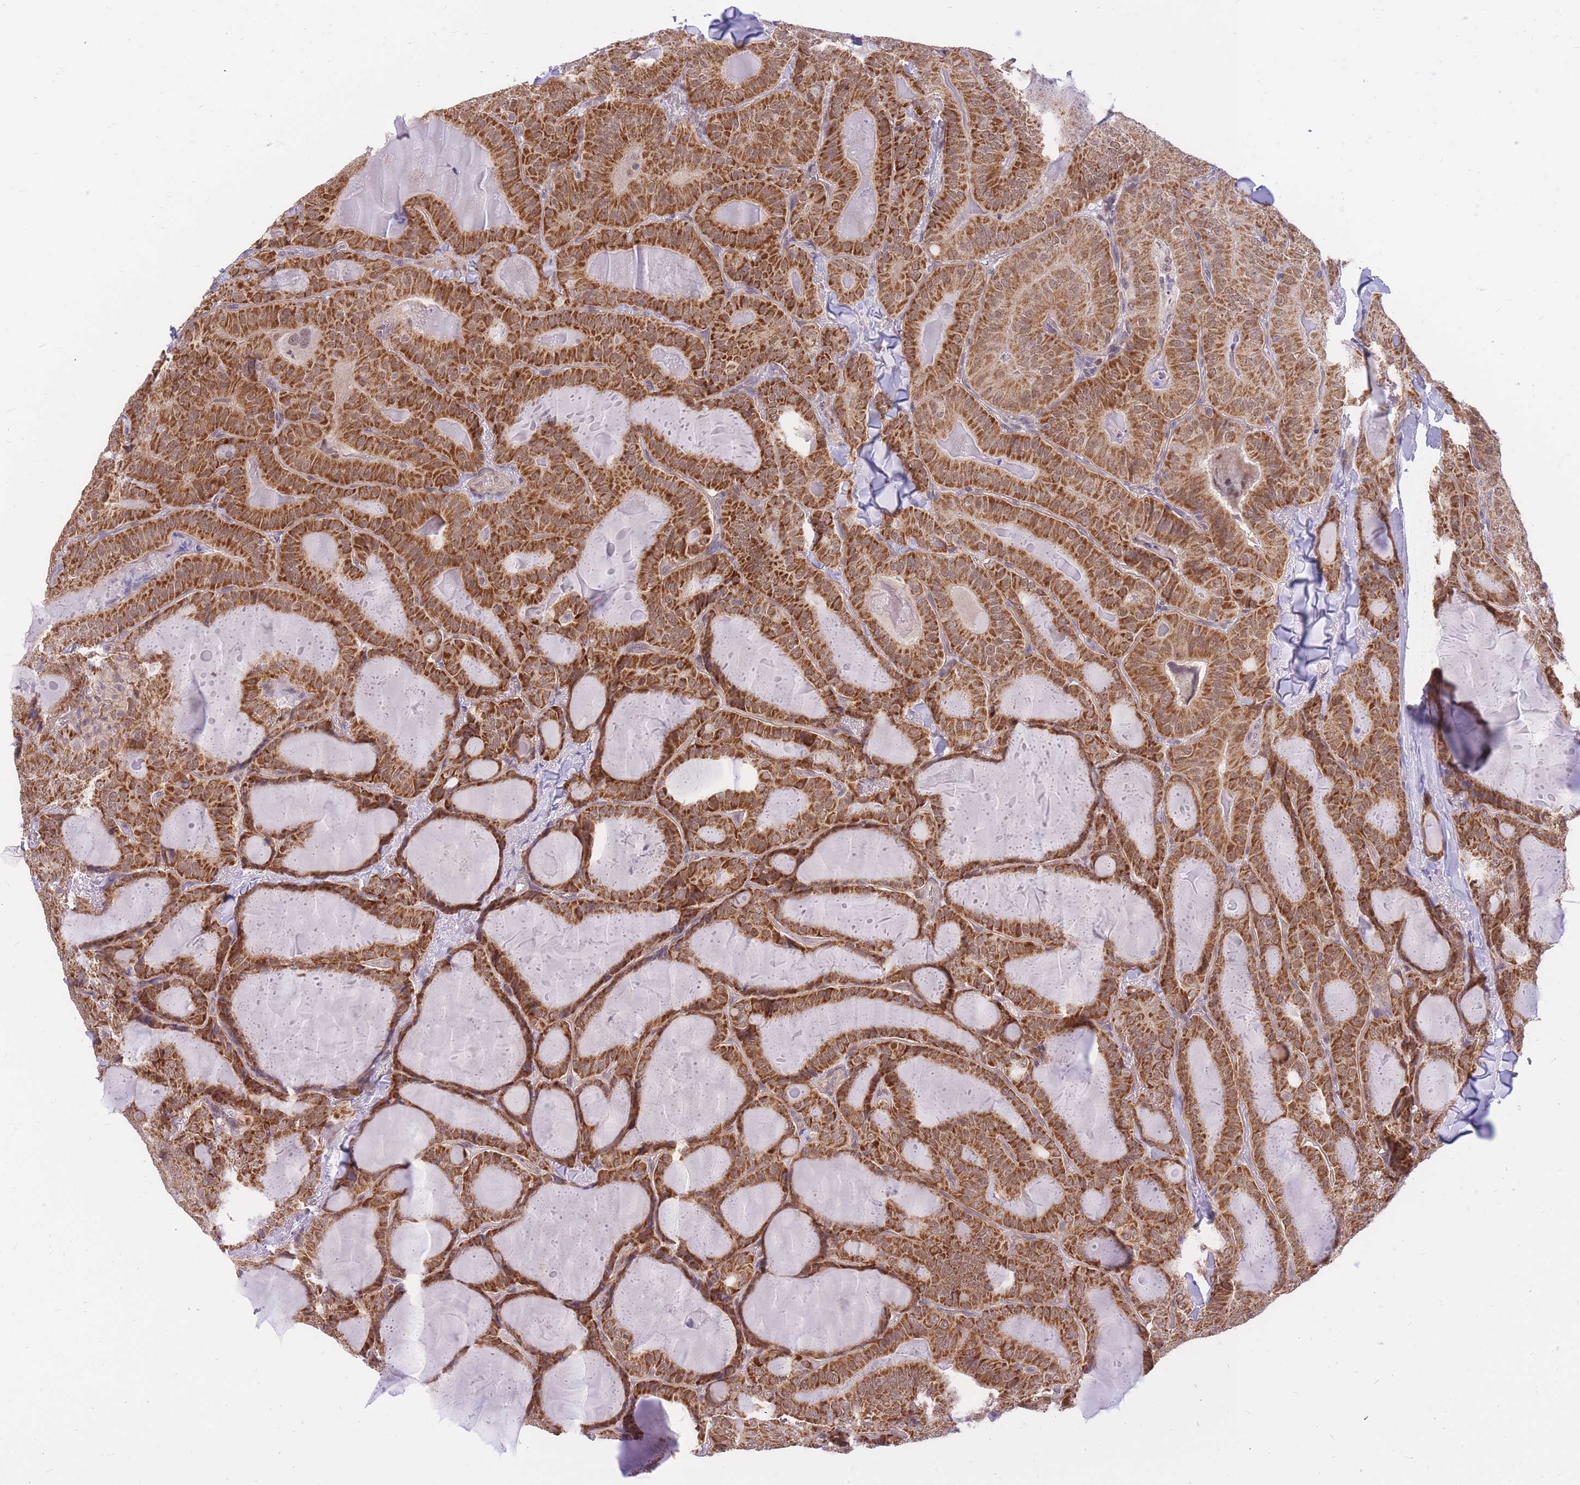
{"staining": {"intensity": "strong", "quantity": ">75%", "location": "cytoplasmic/membranous"}, "tissue": "thyroid cancer", "cell_type": "Tumor cells", "image_type": "cancer", "snomed": [{"axis": "morphology", "description": "Papillary adenocarcinoma, NOS"}, {"axis": "topography", "description": "Thyroid gland"}], "caption": "The histopathology image exhibits staining of thyroid papillary adenocarcinoma, revealing strong cytoplasmic/membranous protein positivity (brown color) within tumor cells.", "gene": "MINDY2", "patient": {"sex": "female", "age": 68}}